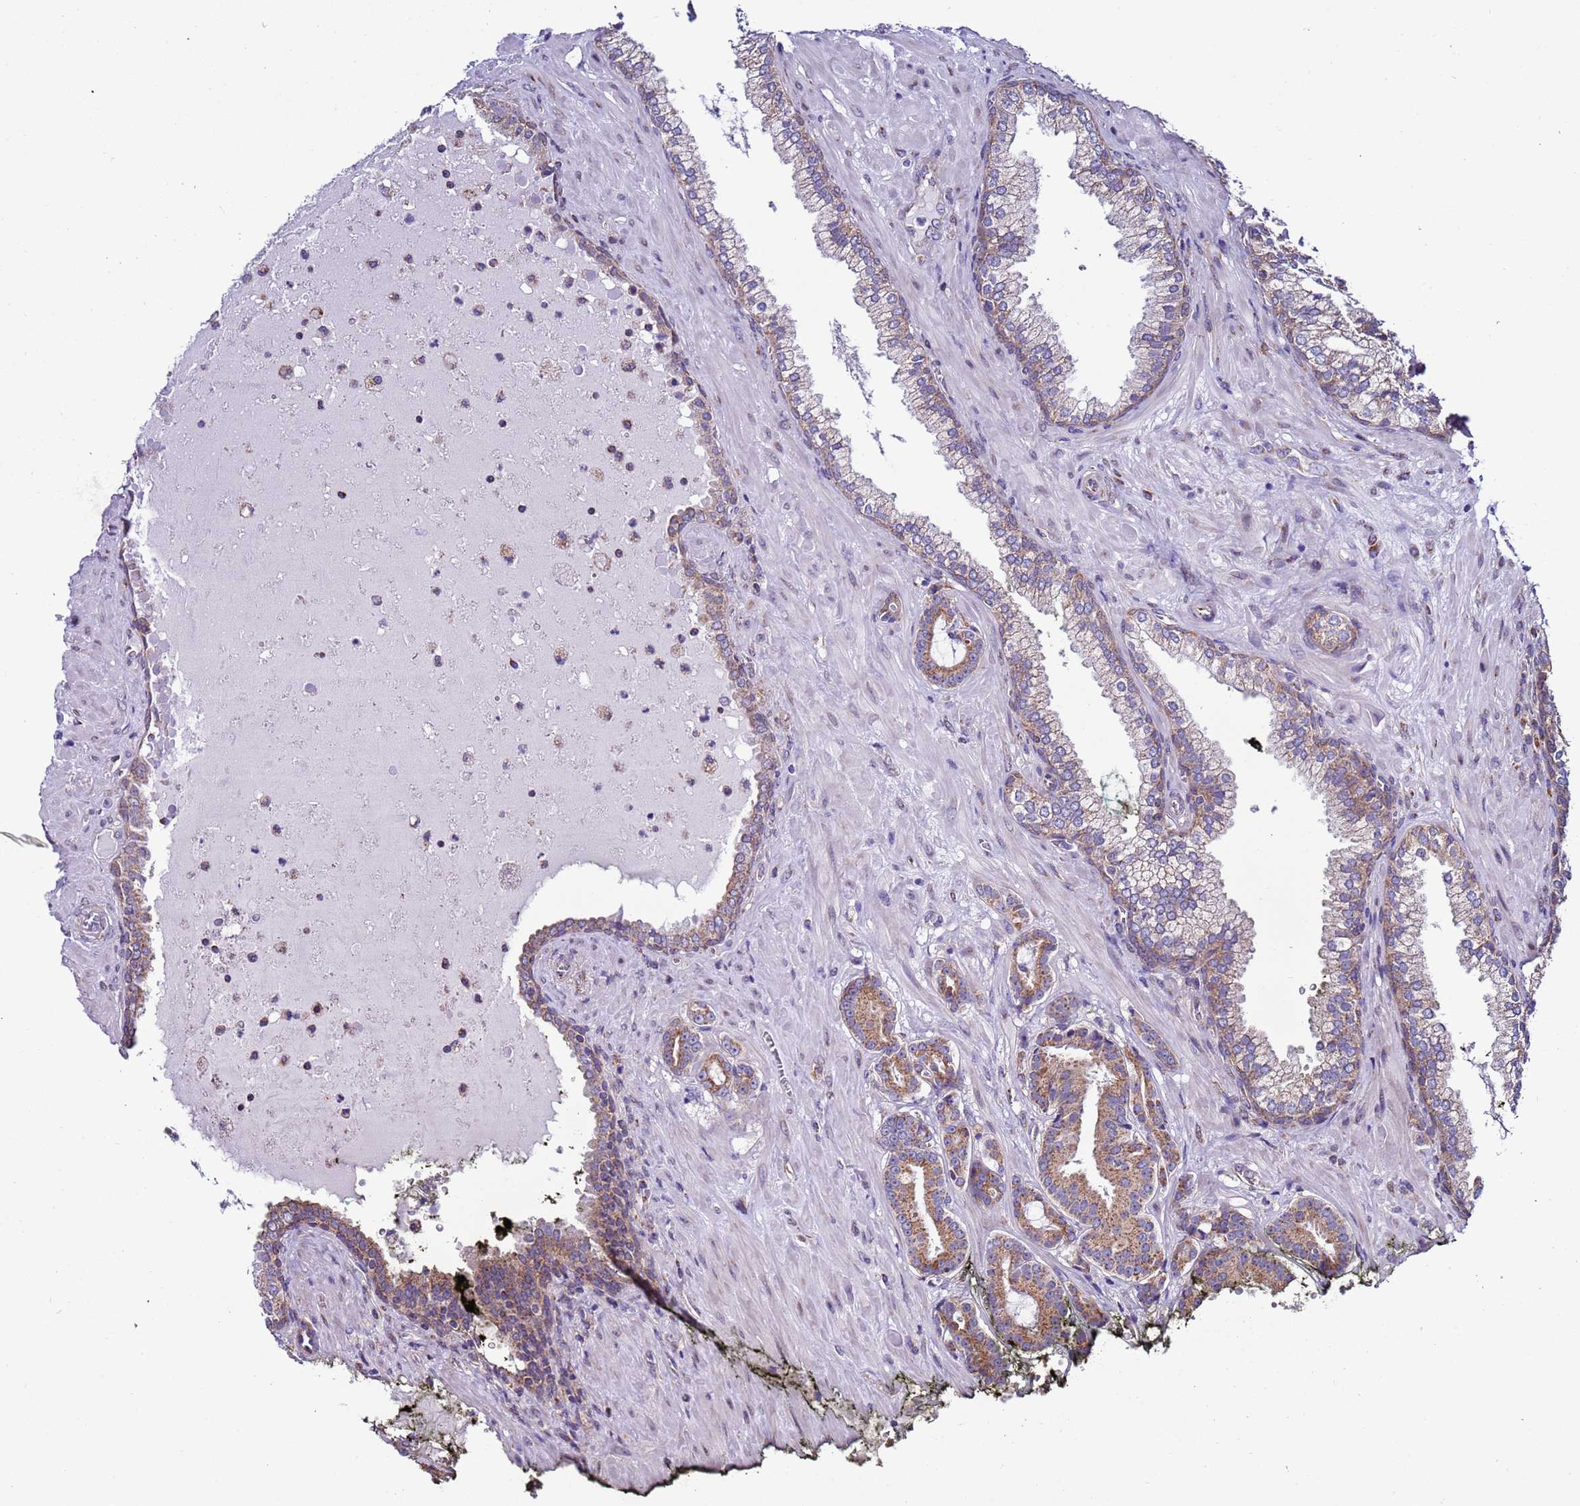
{"staining": {"intensity": "moderate", "quantity": ">75%", "location": "cytoplasmic/membranous"}, "tissue": "prostate cancer", "cell_type": "Tumor cells", "image_type": "cancer", "snomed": [{"axis": "morphology", "description": "Adenocarcinoma, High grade"}, {"axis": "topography", "description": "Prostate"}], "caption": "A brown stain shows moderate cytoplasmic/membranous staining of a protein in human prostate cancer tumor cells. (DAB IHC, brown staining for protein, blue staining for nuclei).", "gene": "AHI1", "patient": {"sex": "male", "age": 55}}